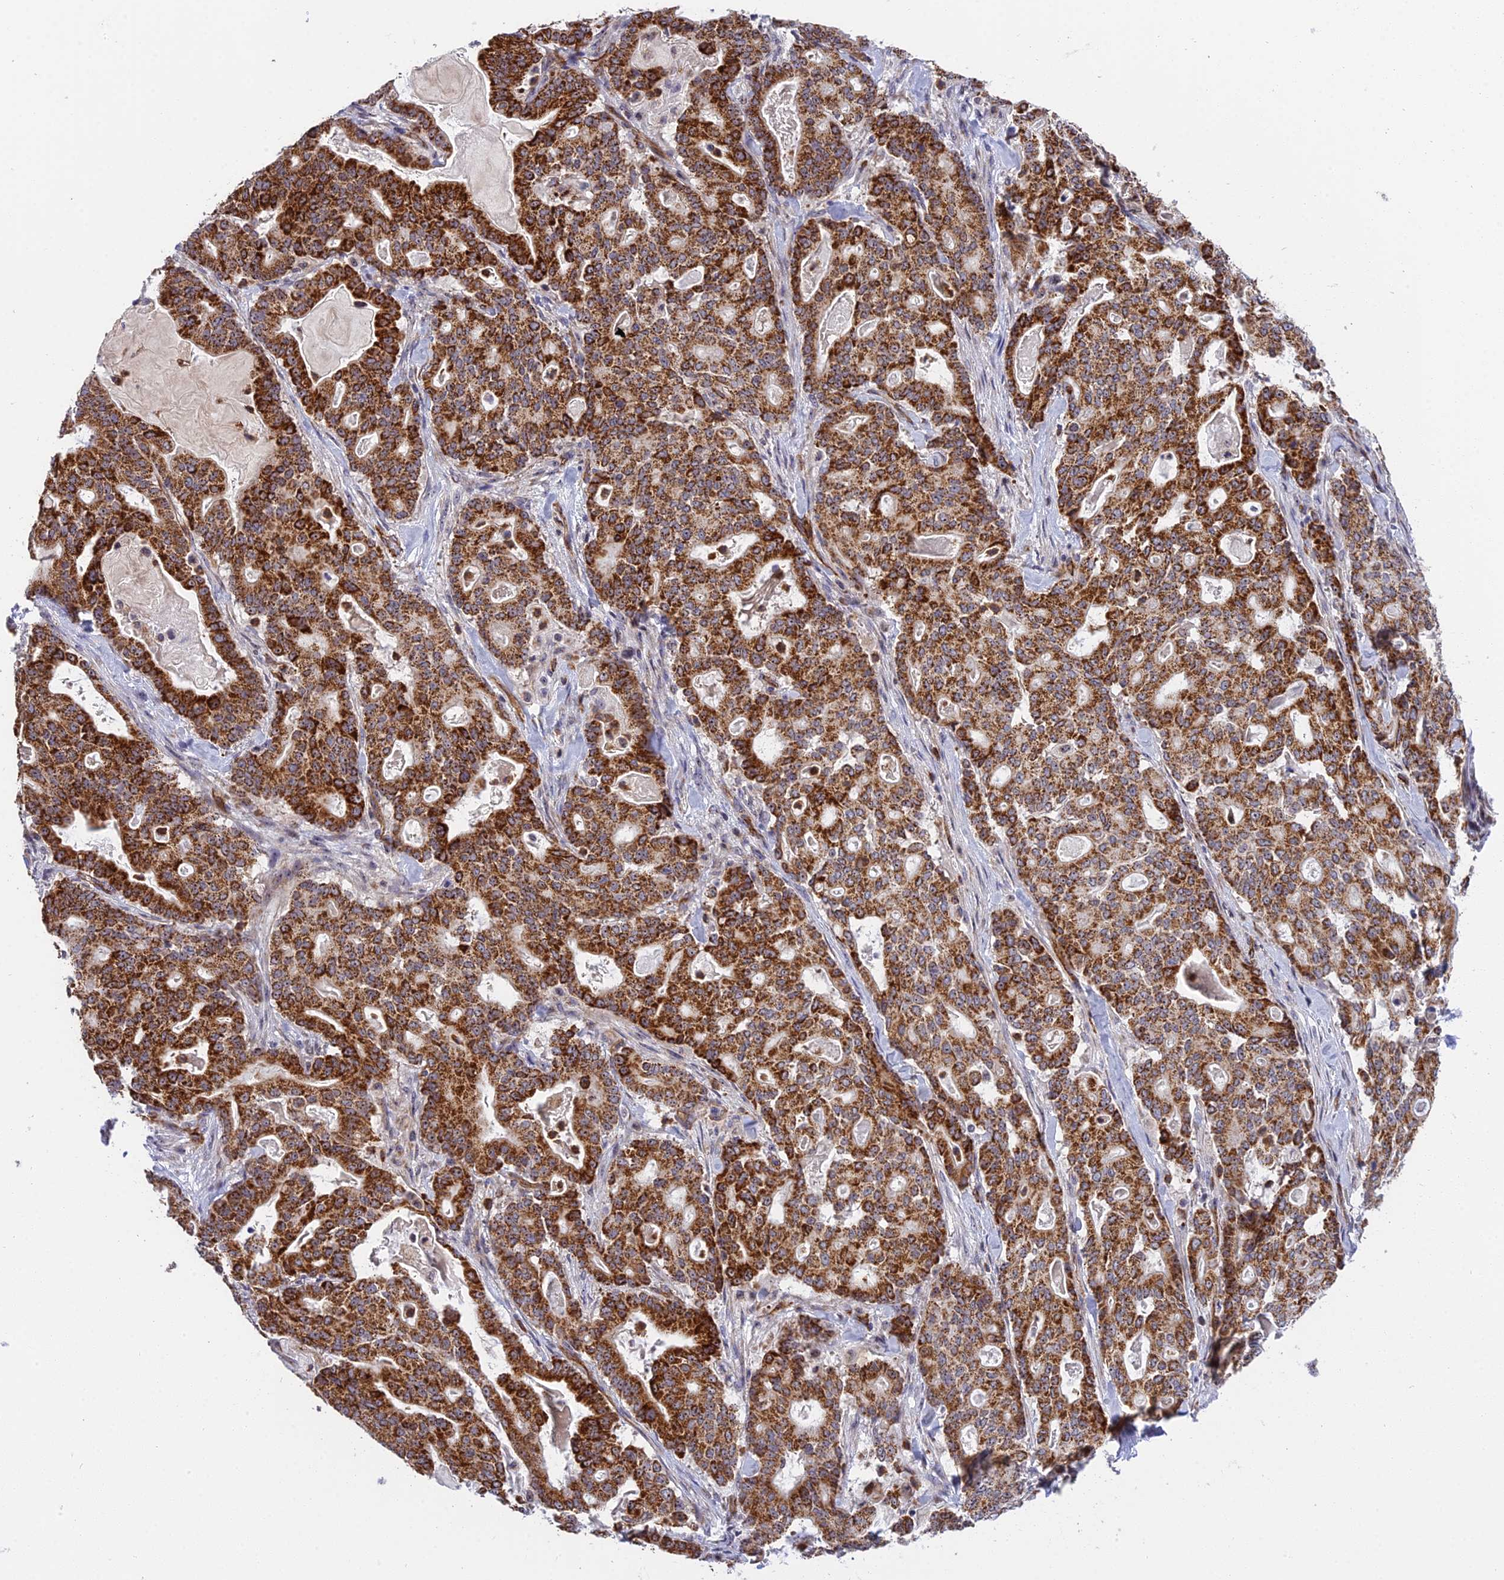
{"staining": {"intensity": "strong", "quantity": ">75%", "location": "cytoplasmic/membranous"}, "tissue": "pancreatic cancer", "cell_type": "Tumor cells", "image_type": "cancer", "snomed": [{"axis": "morphology", "description": "Adenocarcinoma, NOS"}, {"axis": "topography", "description": "Pancreas"}], "caption": "Immunohistochemistry (DAB (3,3'-diaminobenzidine)) staining of human pancreatic cancer demonstrates strong cytoplasmic/membranous protein staining in about >75% of tumor cells. (Stains: DAB in brown, nuclei in blue, Microscopy: brightfield microscopy at high magnification).", "gene": "MPND", "patient": {"sex": "male", "age": 63}}